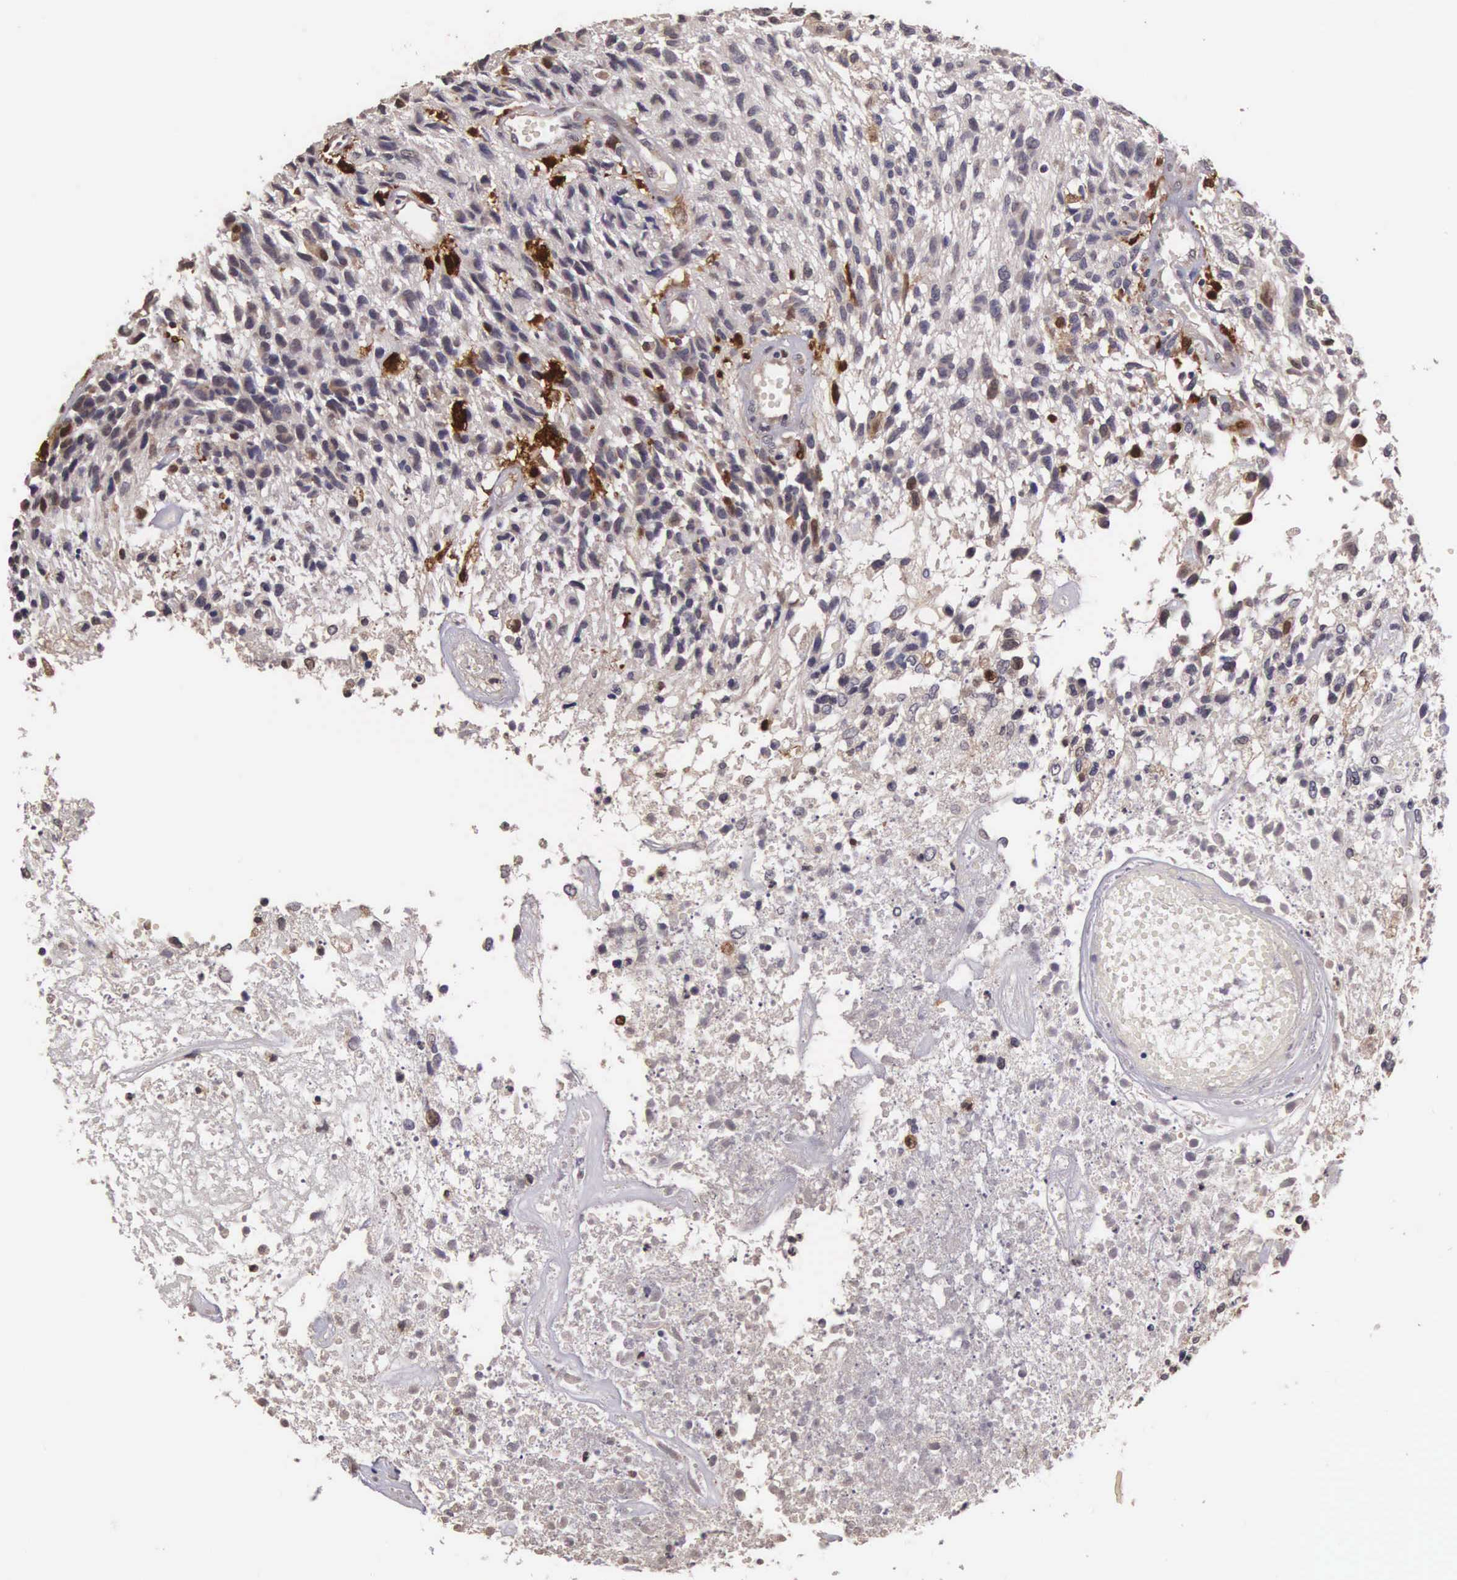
{"staining": {"intensity": "strong", "quantity": "<25%", "location": "cytoplasmic/membranous,nuclear"}, "tissue": "glioma", "cell_type": "Tumor cells", "image_type": "cancer", "snomed": [{"axis": "morphology", "description": "Glioma, malignant, High grade"}, {"axis": "topography", "description": "Brain"}], "caption": "Protein staining exhibits strong cytoplasmic/membranous and nuclear staining in about <25% of tumor cells in glioma.", "gene": "CDC45", "patient": {"sex": "male", "age": 77}}